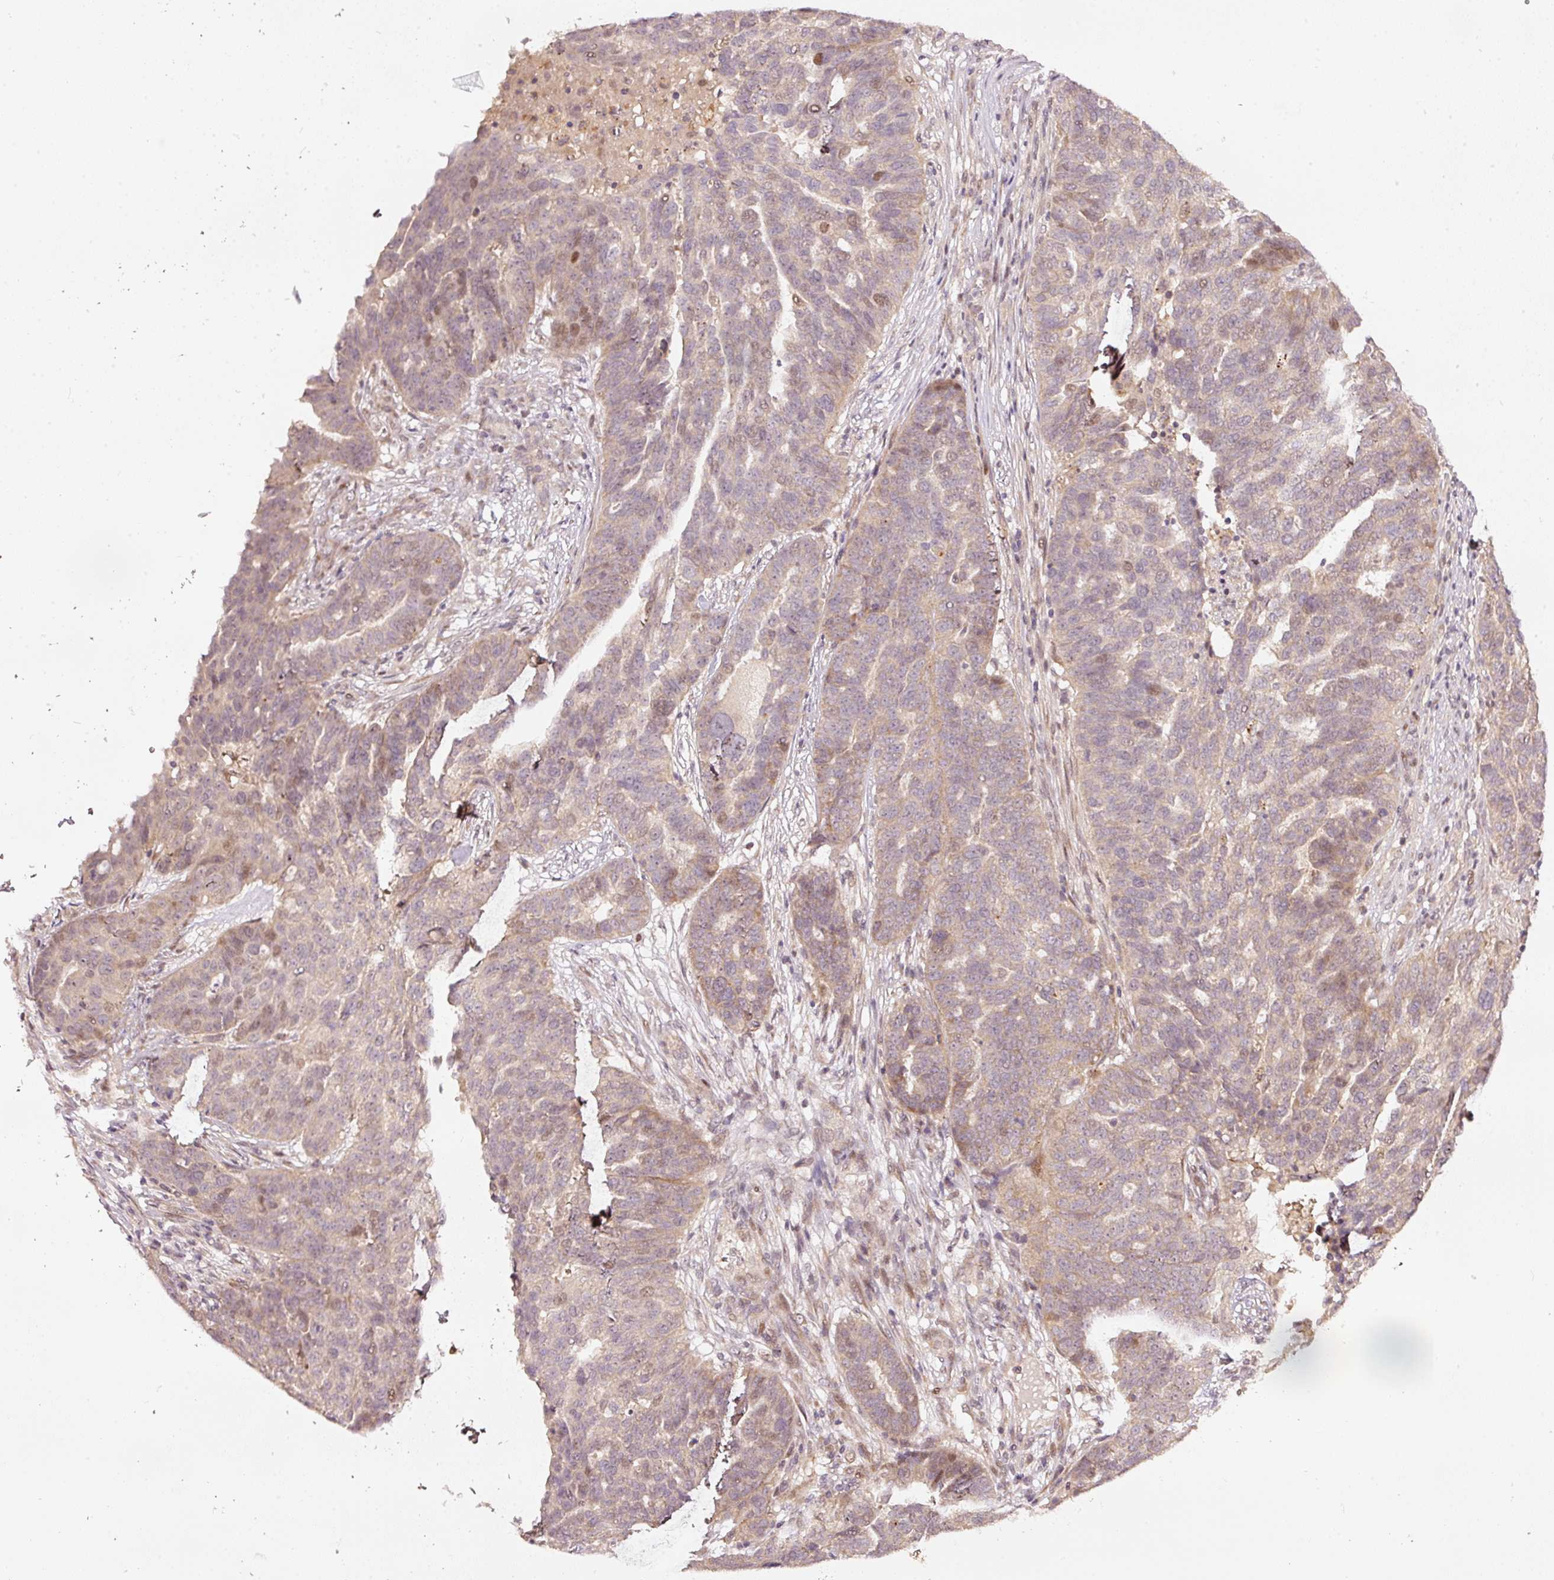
{"staining": {"intensity": "moderate", "quantity": "<25%", "location": "nuclear"}, "tissue": "ovarian cancer", "cell_type": "Tumor cells", "image_type": "cancer", "snomed": [{"axis": "morphology", "description": "Cystadenocarcinoma, serous, NOS"}, {"axis": "topography", "description": "Ovary"}], "caption": "Serous cystadenocarcinoma (ovarian) was stained to show a protein in brown. There is low levels of moderate nuclear positivity in approximately <25% of tumor cells. The protein of interest is shown in brown color, while the nuclei are stained blue.", "gene": "PCDHB1", "patient": {"sex": "female", "age": 59}}